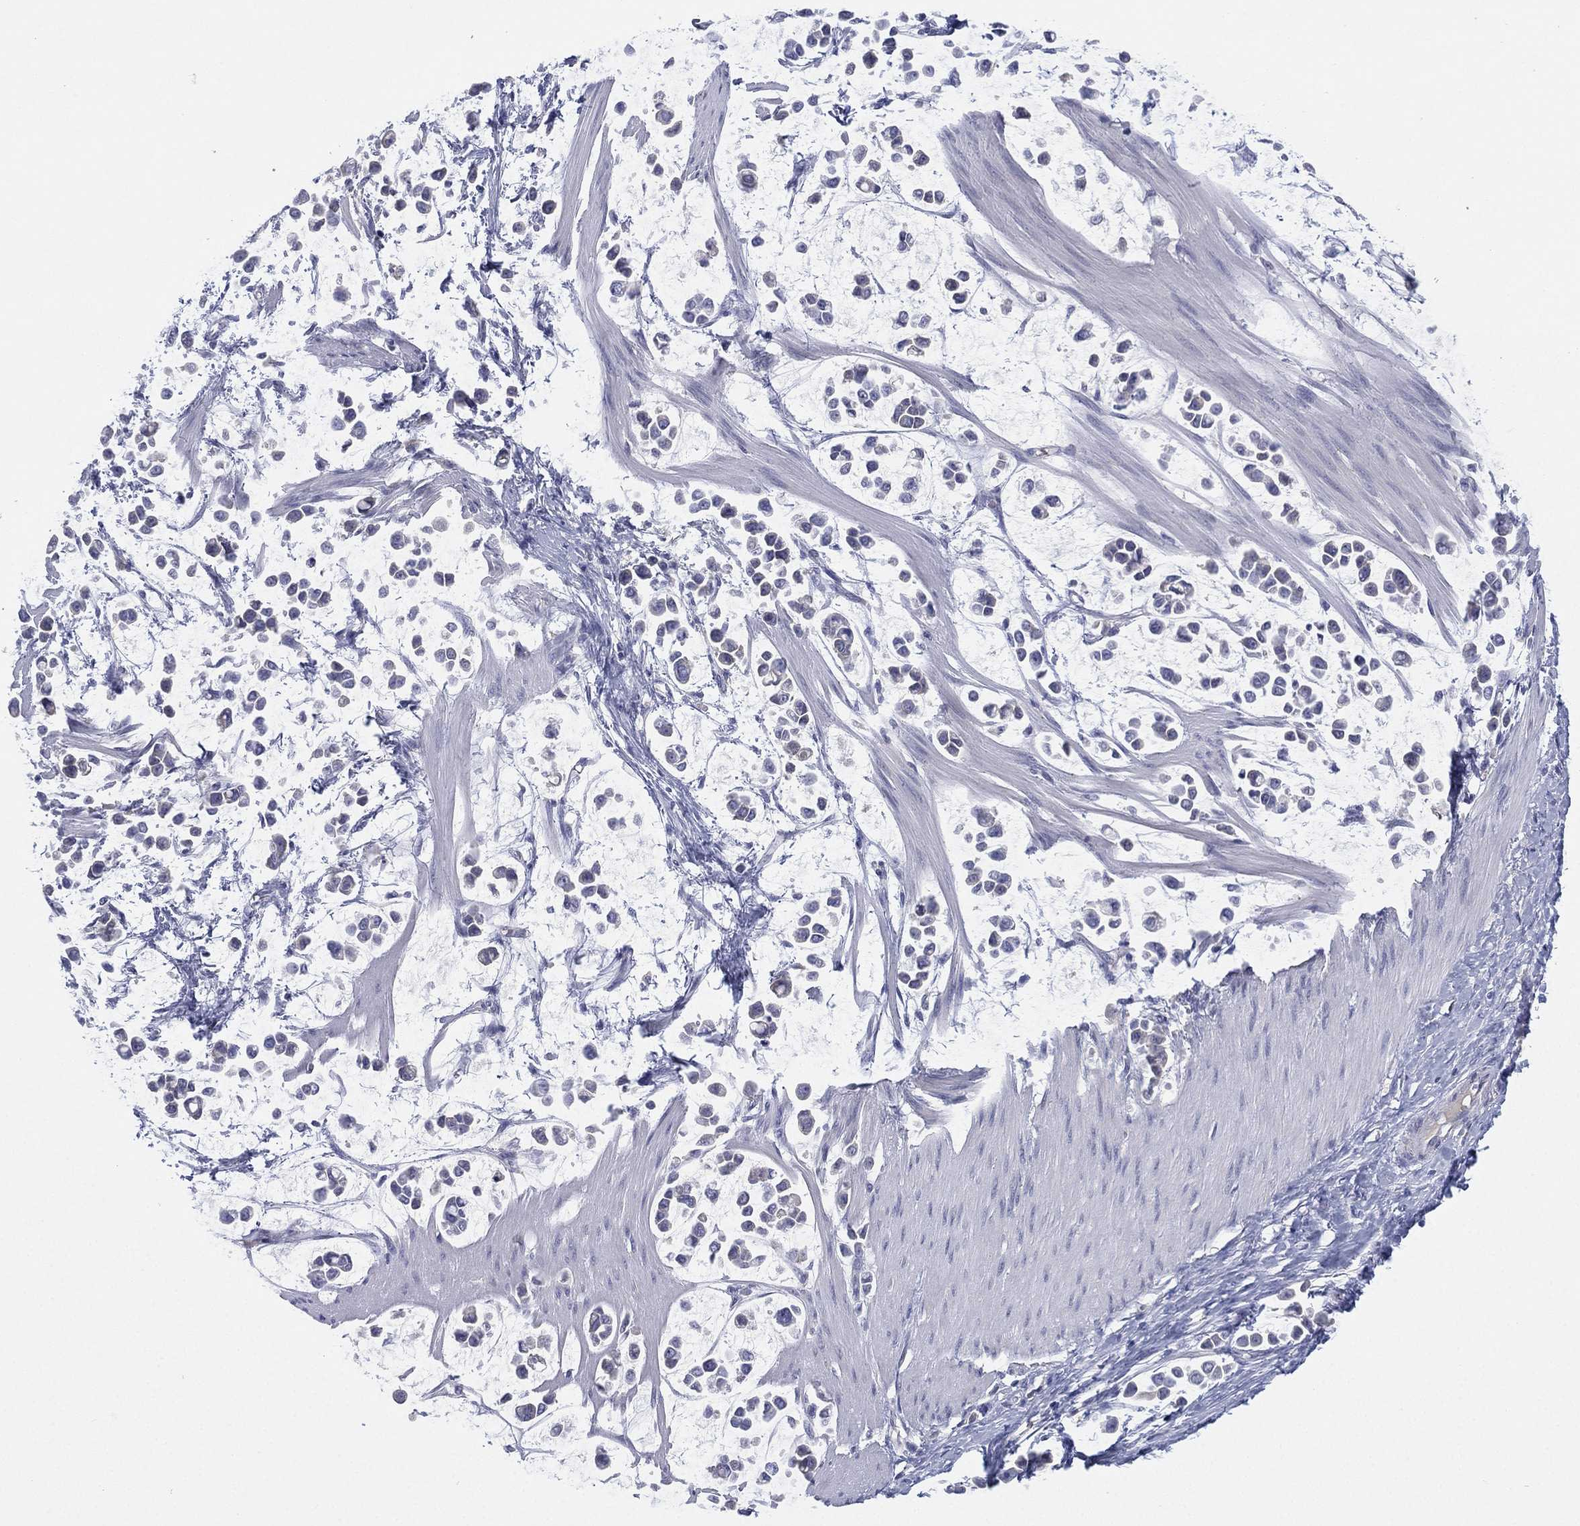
{"staining": {"intensity": "negative", "quantity": "none", "location": "none"}, "tissue": "stomach cancer", "cell_type": "Tumor cells", "image_type": "cancer", "snomed": [{"axis": "morphology", "description": "Adenocarcinoma, NOS"}, {"axis": "topography", "description": "Stomach"}], "caption": "Tumor cells show no significant protein staining in stomach cancer (adenocarcinoma).", "gene": "CYP2D6", "patient": {"sex": "male", "age": 82}}